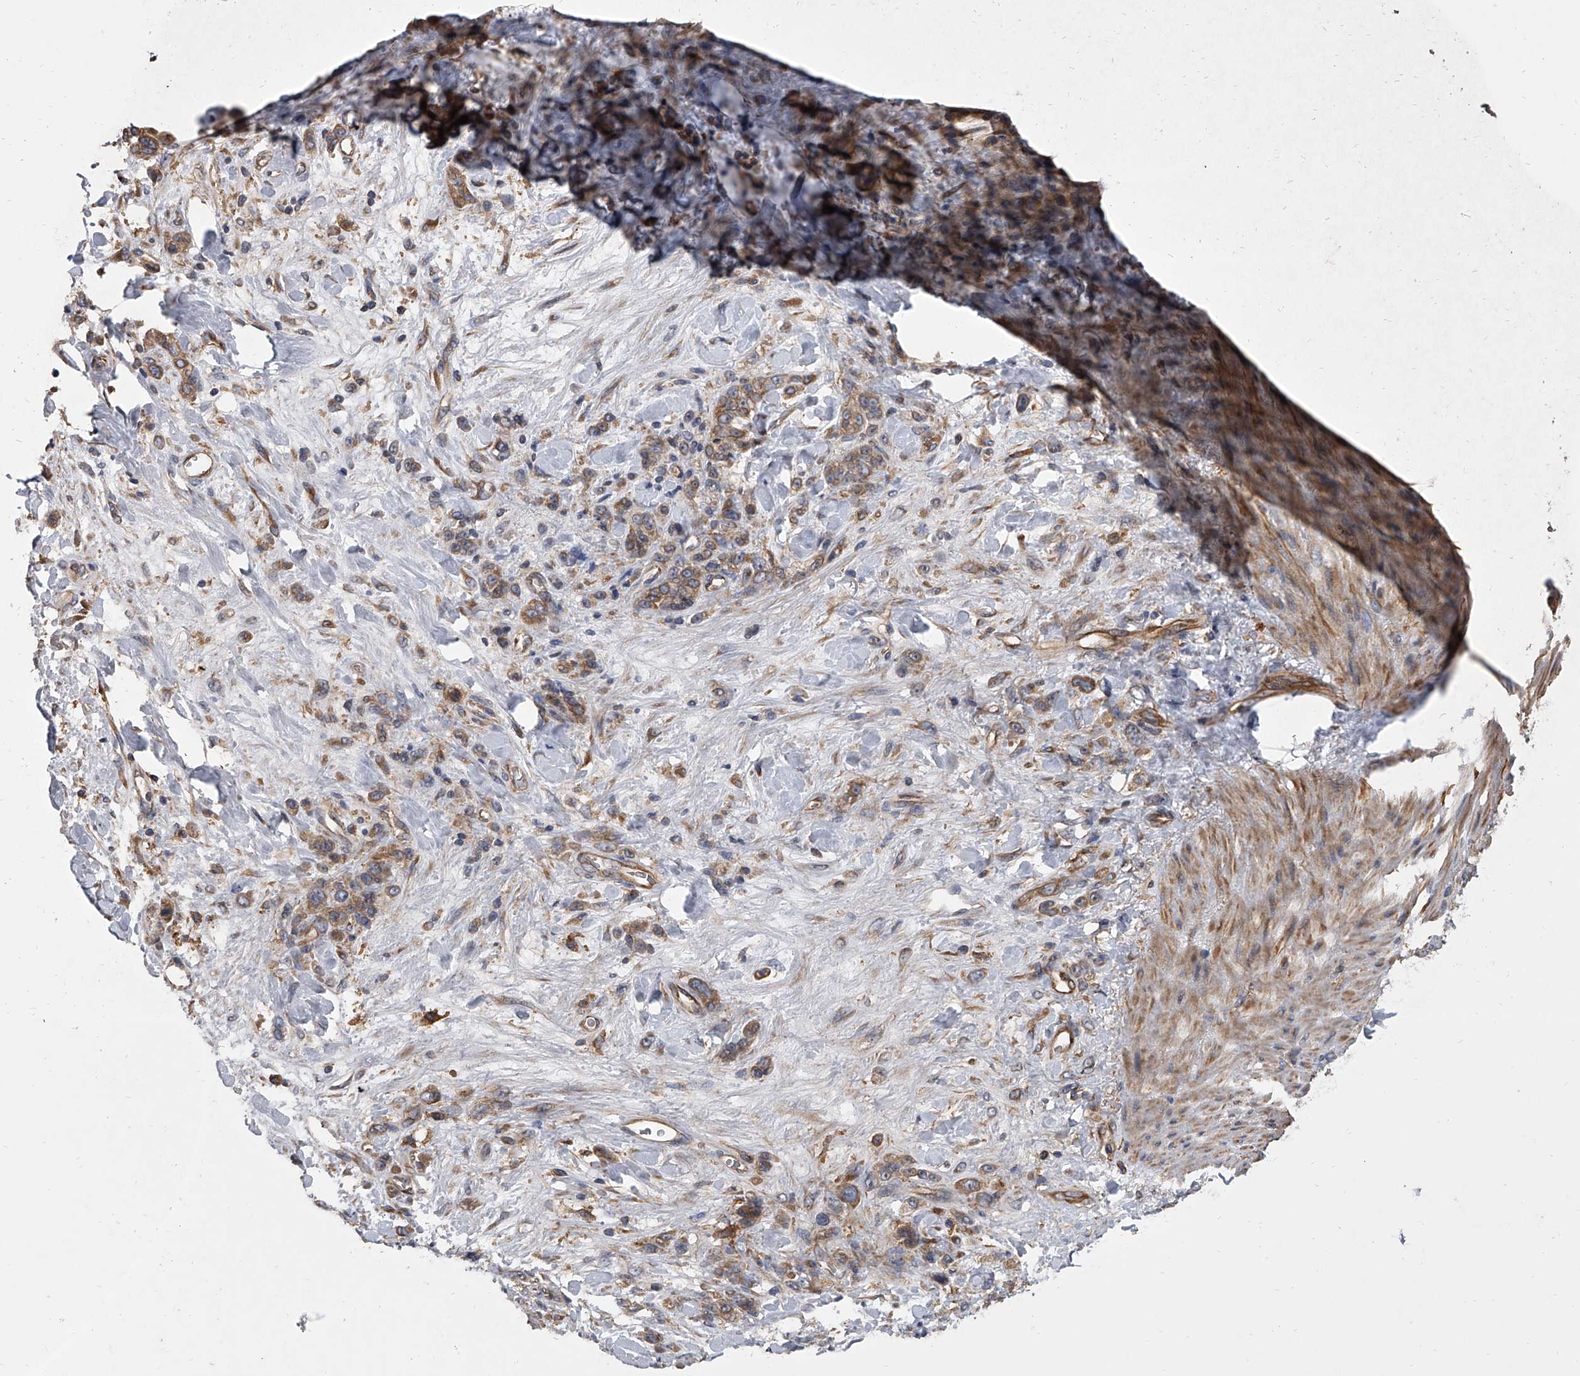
{"staining": {"intensity": "weak", "quantity": ">75%", "location": "cytoplasmic/membranous"}, "tissue": "stomach cancer", "cell_type": "Tumor cells", "image_type": "cancer", "snomed": [{"axis": "morphology", "description": "Normal tissue, NOS"}, {"axis": "morphology", "description": "Adenocarcinoma, NOS"}, {"axis": "topography", "description": "Stomach"}], "caption": "Approximately >75% of tumor cells in human adenocarcinoma (stomach) show weak cytoplasmic/membranous protein expression as visualized by brown immunohistochemical staining.", "gene": "EXOC4", "patient": {"sex": "male", "age": 82}}